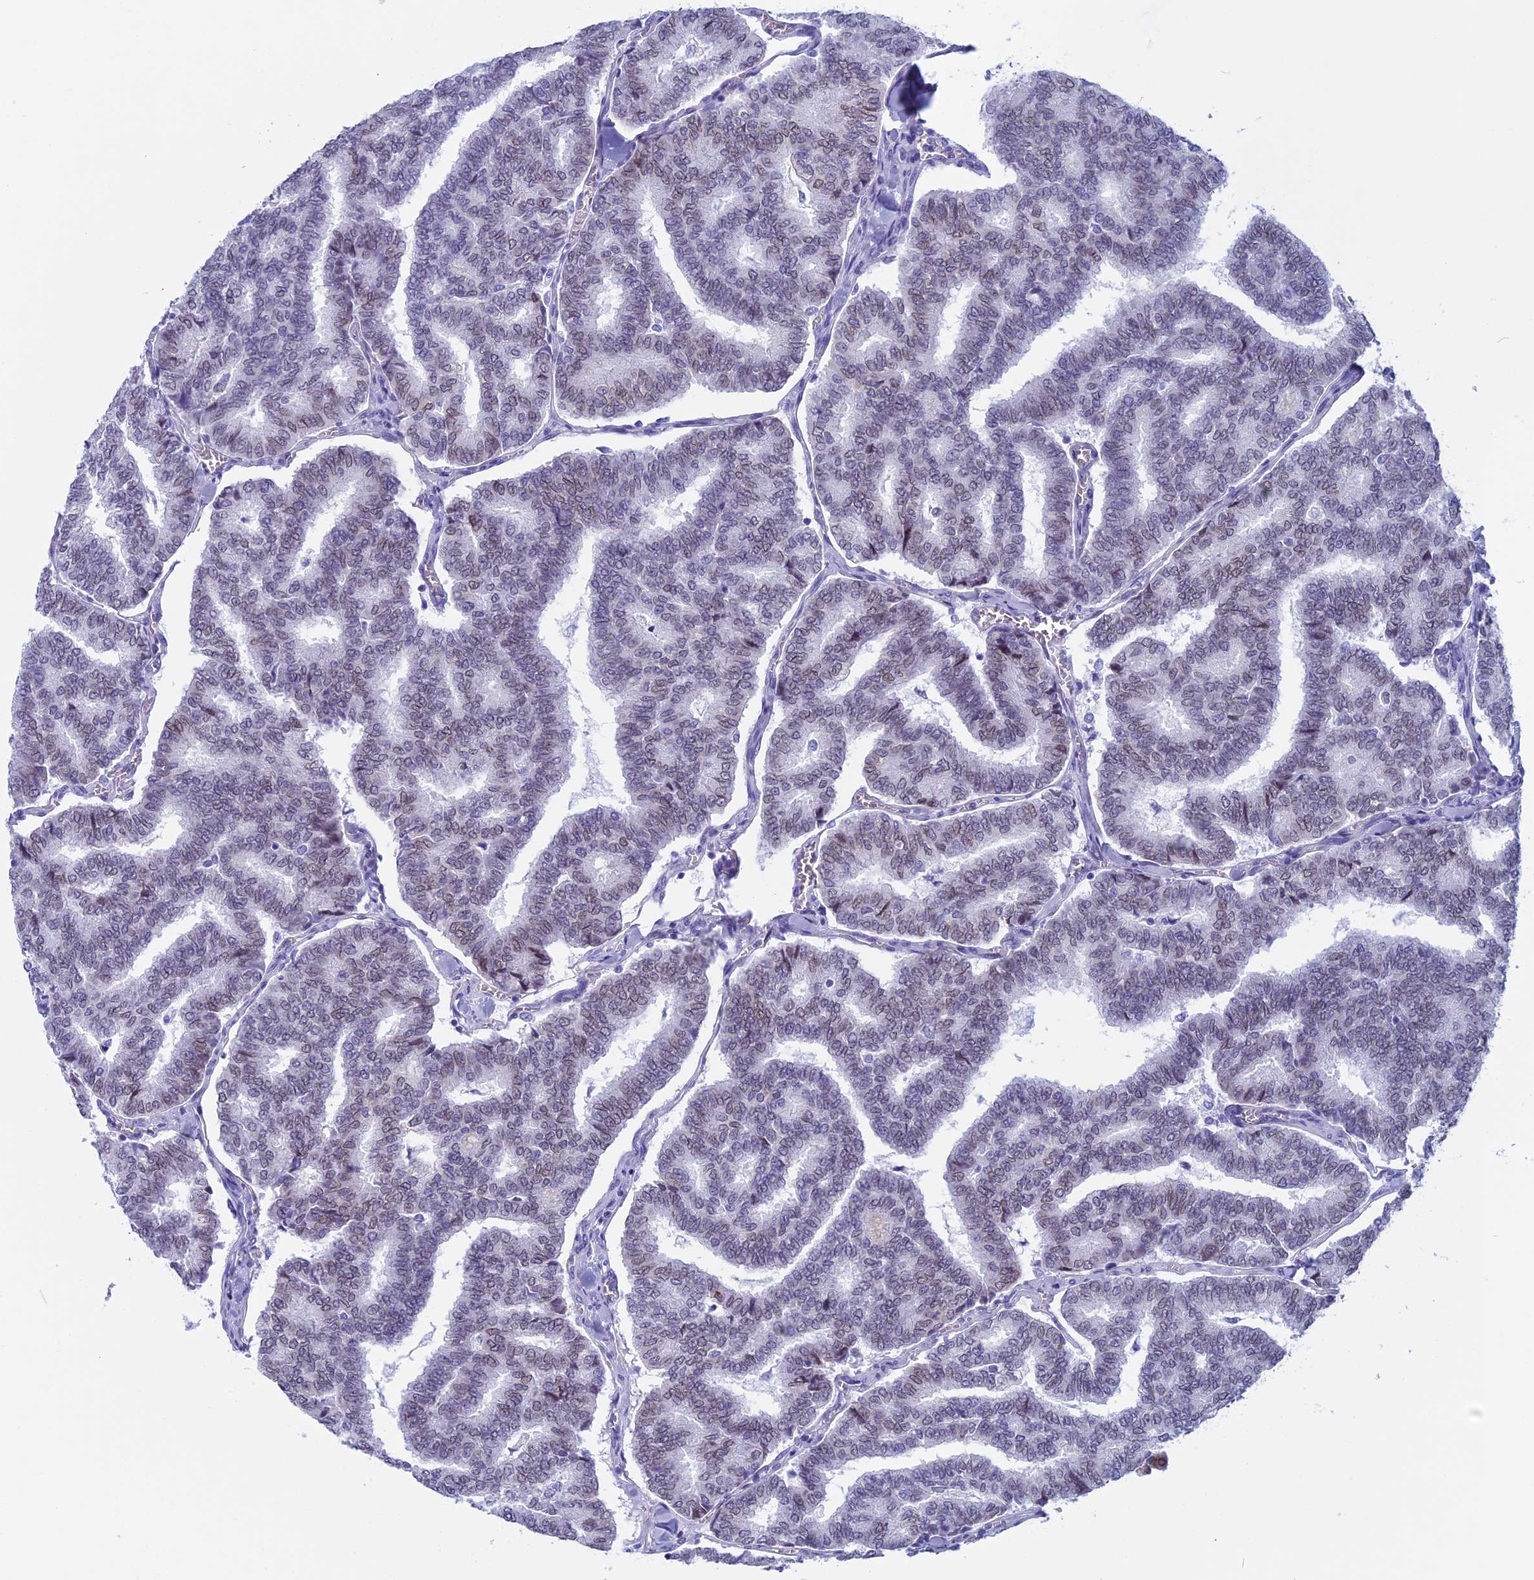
{"staining": {"intensity": "weak", "quantity": "25%-75%", "location": "nuclear"}, "tissue": "thyroid cancer", "cell_type": "Tumor cells", "image_type": "cancer", "snomed": [{"axis": "morphology", "description": "Papillary adenocarcinoma, NOS"}, {"axis": "topography", "description": "Thyroid gland"}], "caption": "Immunohistochemical staining of human papillary adenocarcinoma (thyroid) shows low levels of weak nuclear protein staining in approximately 25%-75% of tumor cells.", "gene": "FAM169A", "patient": {"sex": "female", "age": 35}}